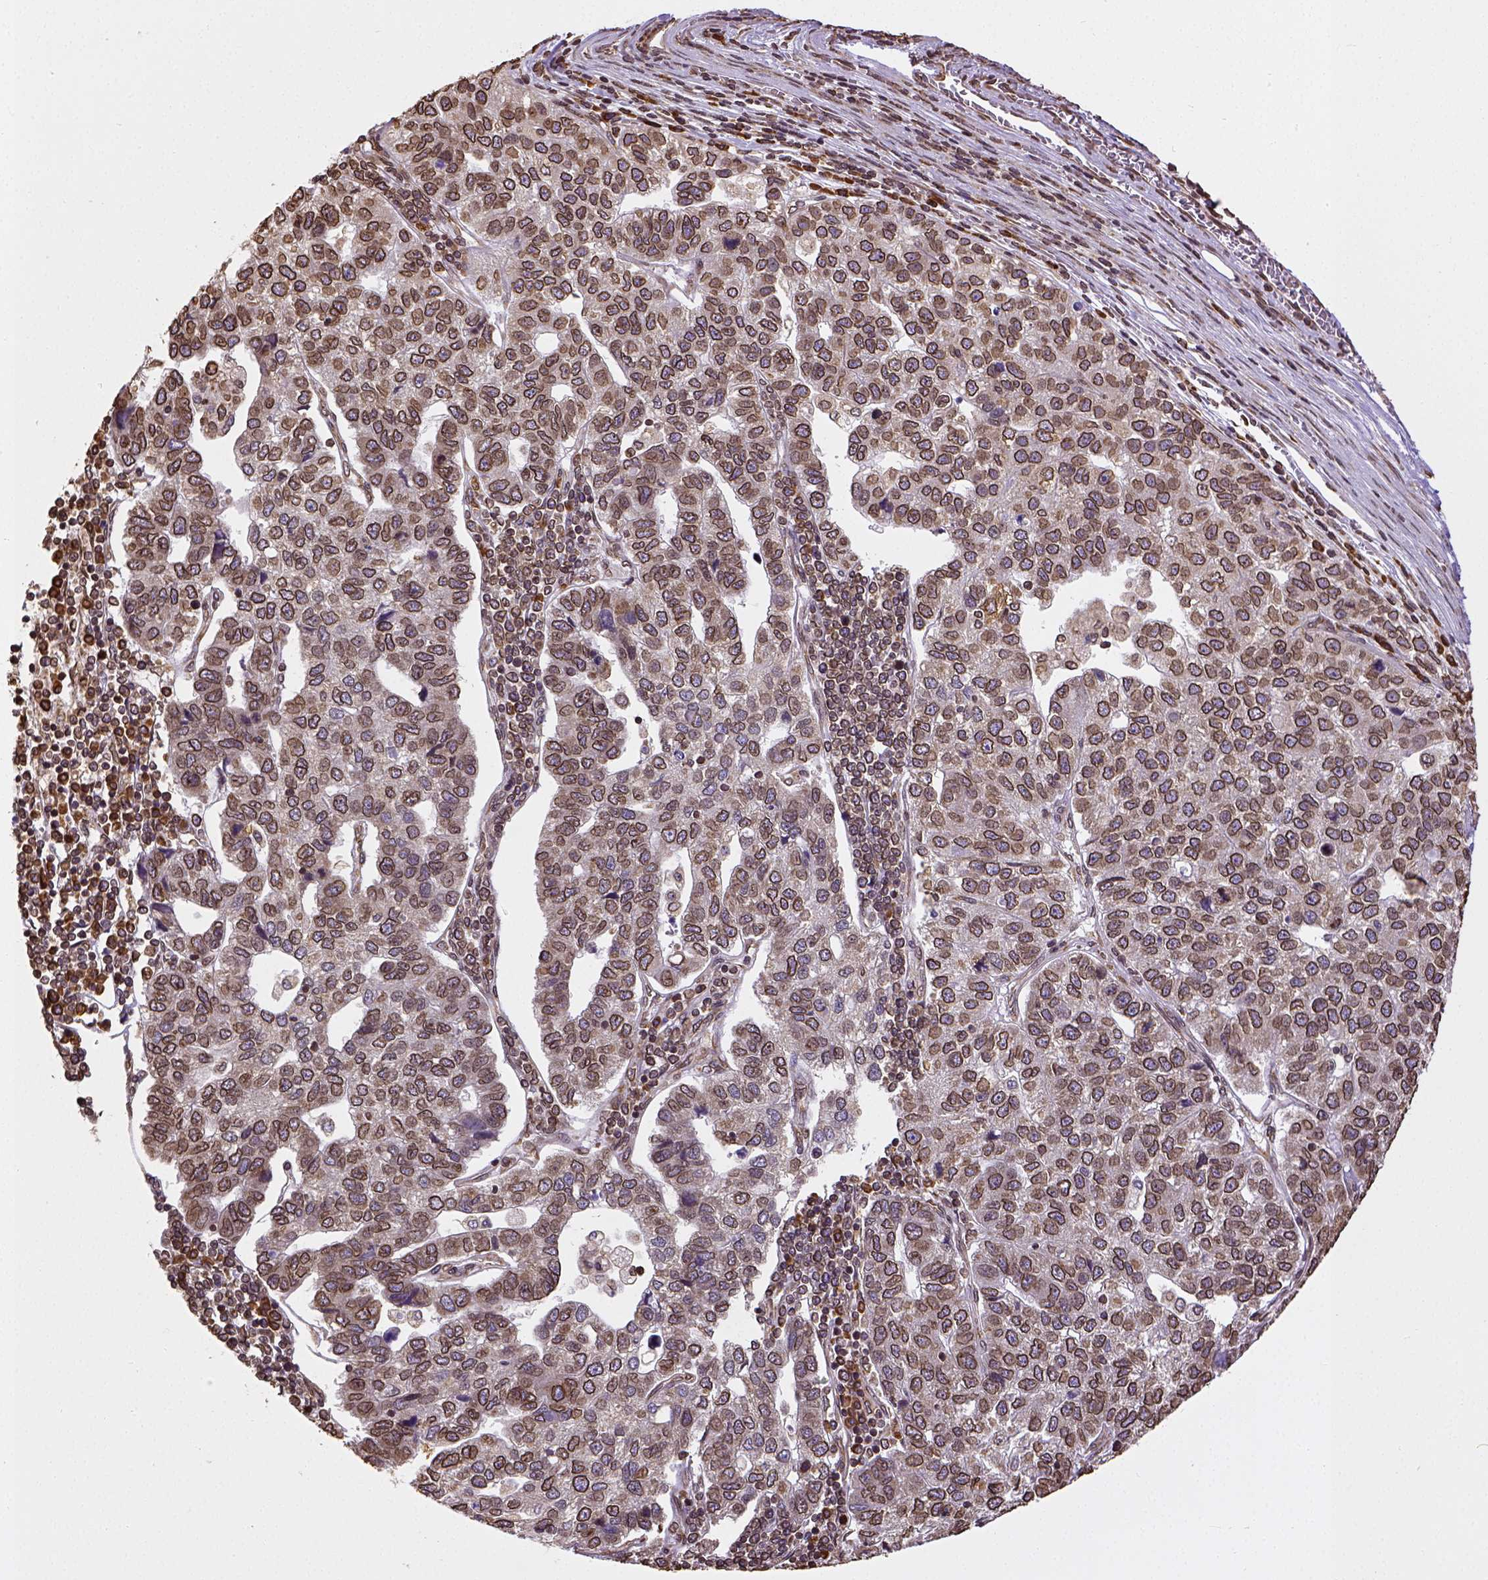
{"staining": {"intensity": "strong", "quantity": "25%-75%", "location": "cytoplasmic/membranous,nuclear"}, "tissue": "pancreatic cancer", "cell_type": "Tumor cells", "image_type": "cancer", "snomed": [{"axis": "morphology", "description": "Adenocarcinoma, NOS"}, {"axis": "topography", "description": "Pancreas"}], "caption": "A high amount of strong cytoplasmic/membranous and nuclear positivity is appreciated in about 25%-75% of tumor cells in pancreatic adenocarcinoma tissue.", "gene": "MTDH", "patient": {"sex": "female", "age": 61}}